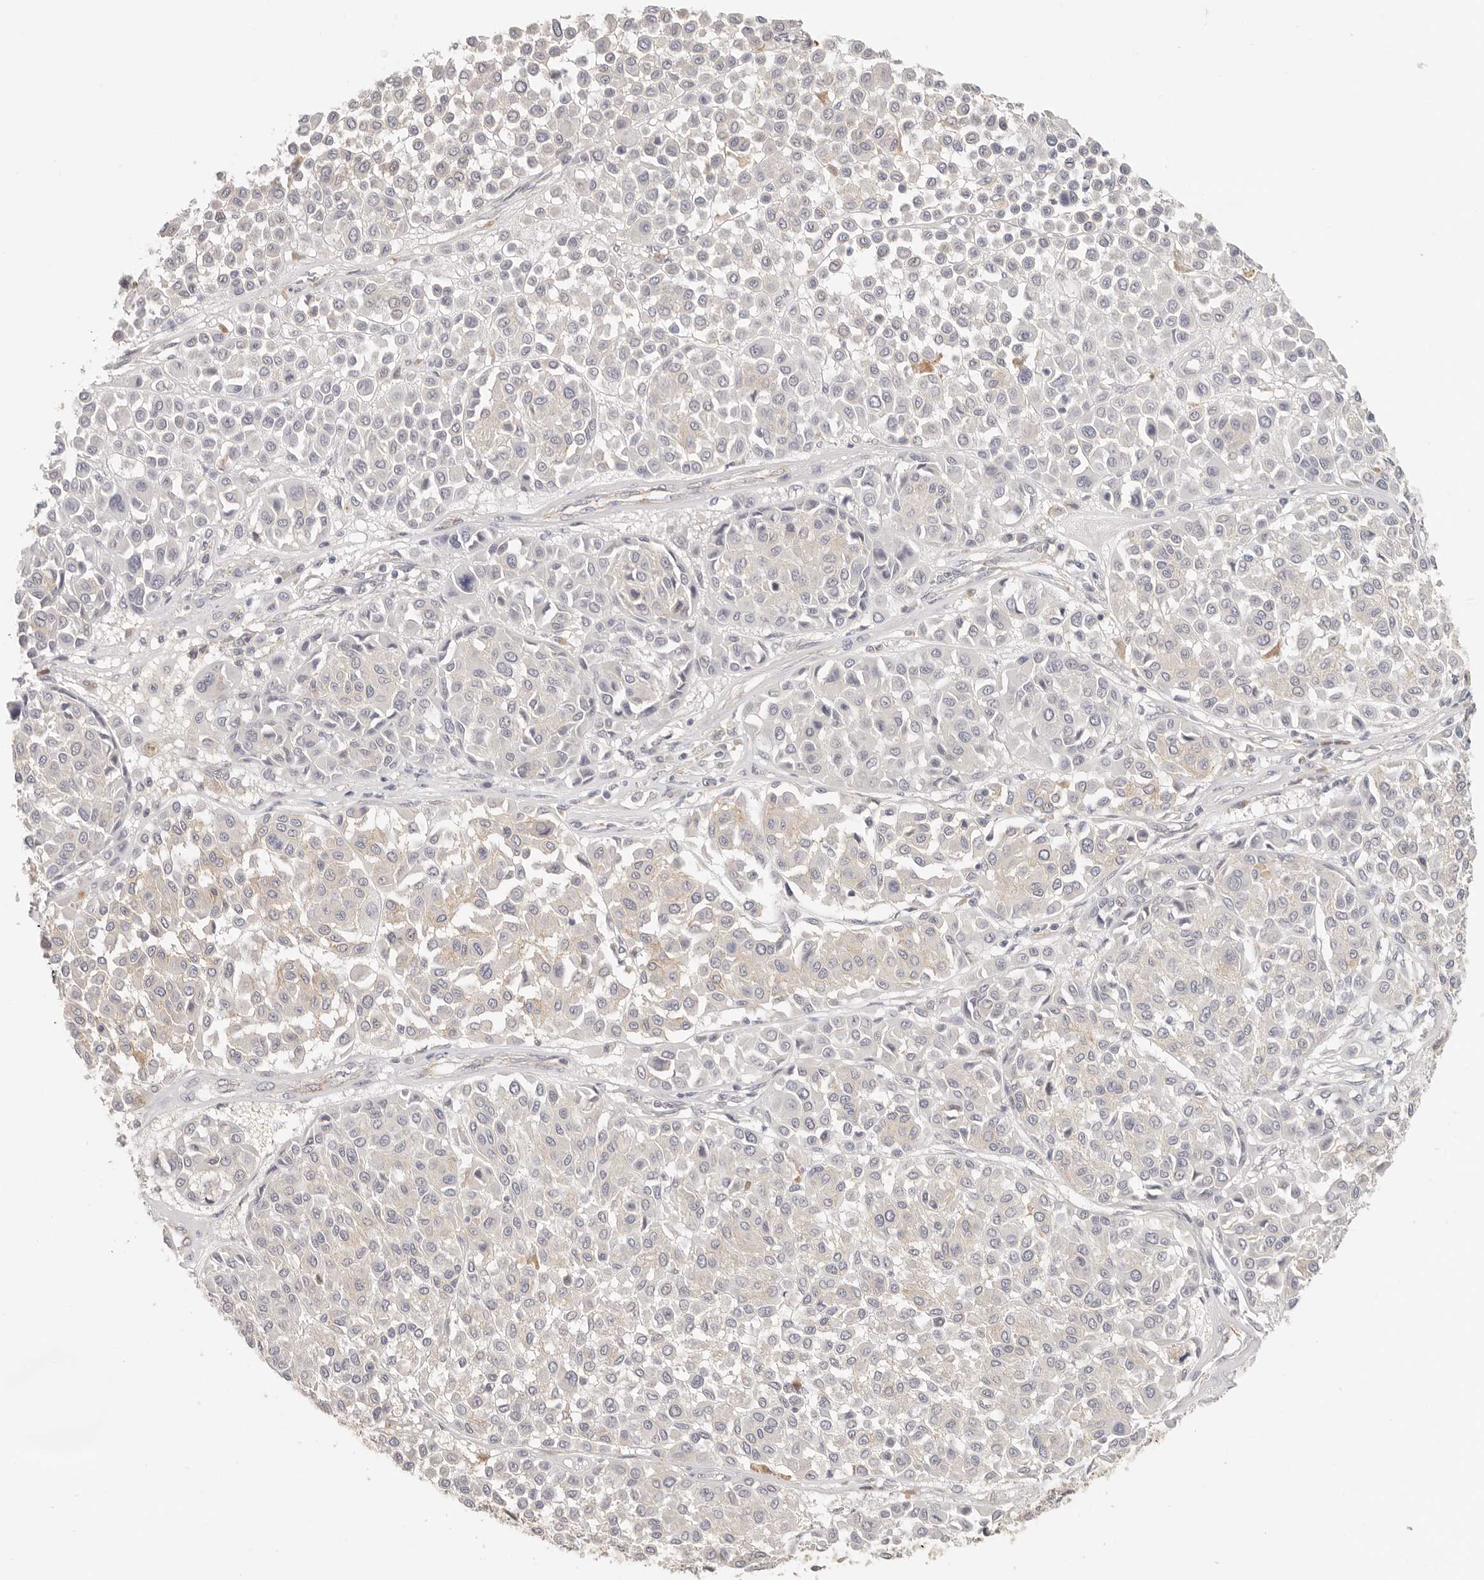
{"staining": {"intensity": "negative", "quantity": "none", "location": "none"}, "tissue": "melanoma", "cell_type": "Tumor cells", "image_type": "cancer", "snomed": [{"axis": "morphology", "description": "Malignant melanoma, Metastatic site"}, {"axis": "topography", "description": "Soft tissue"}], "caption": "Immunohistochemistry (IHC) of melanoma reveals no staining in tumor cells.", "gene": "ANXA9", "patient": {"sex": "male", "age": 41}}